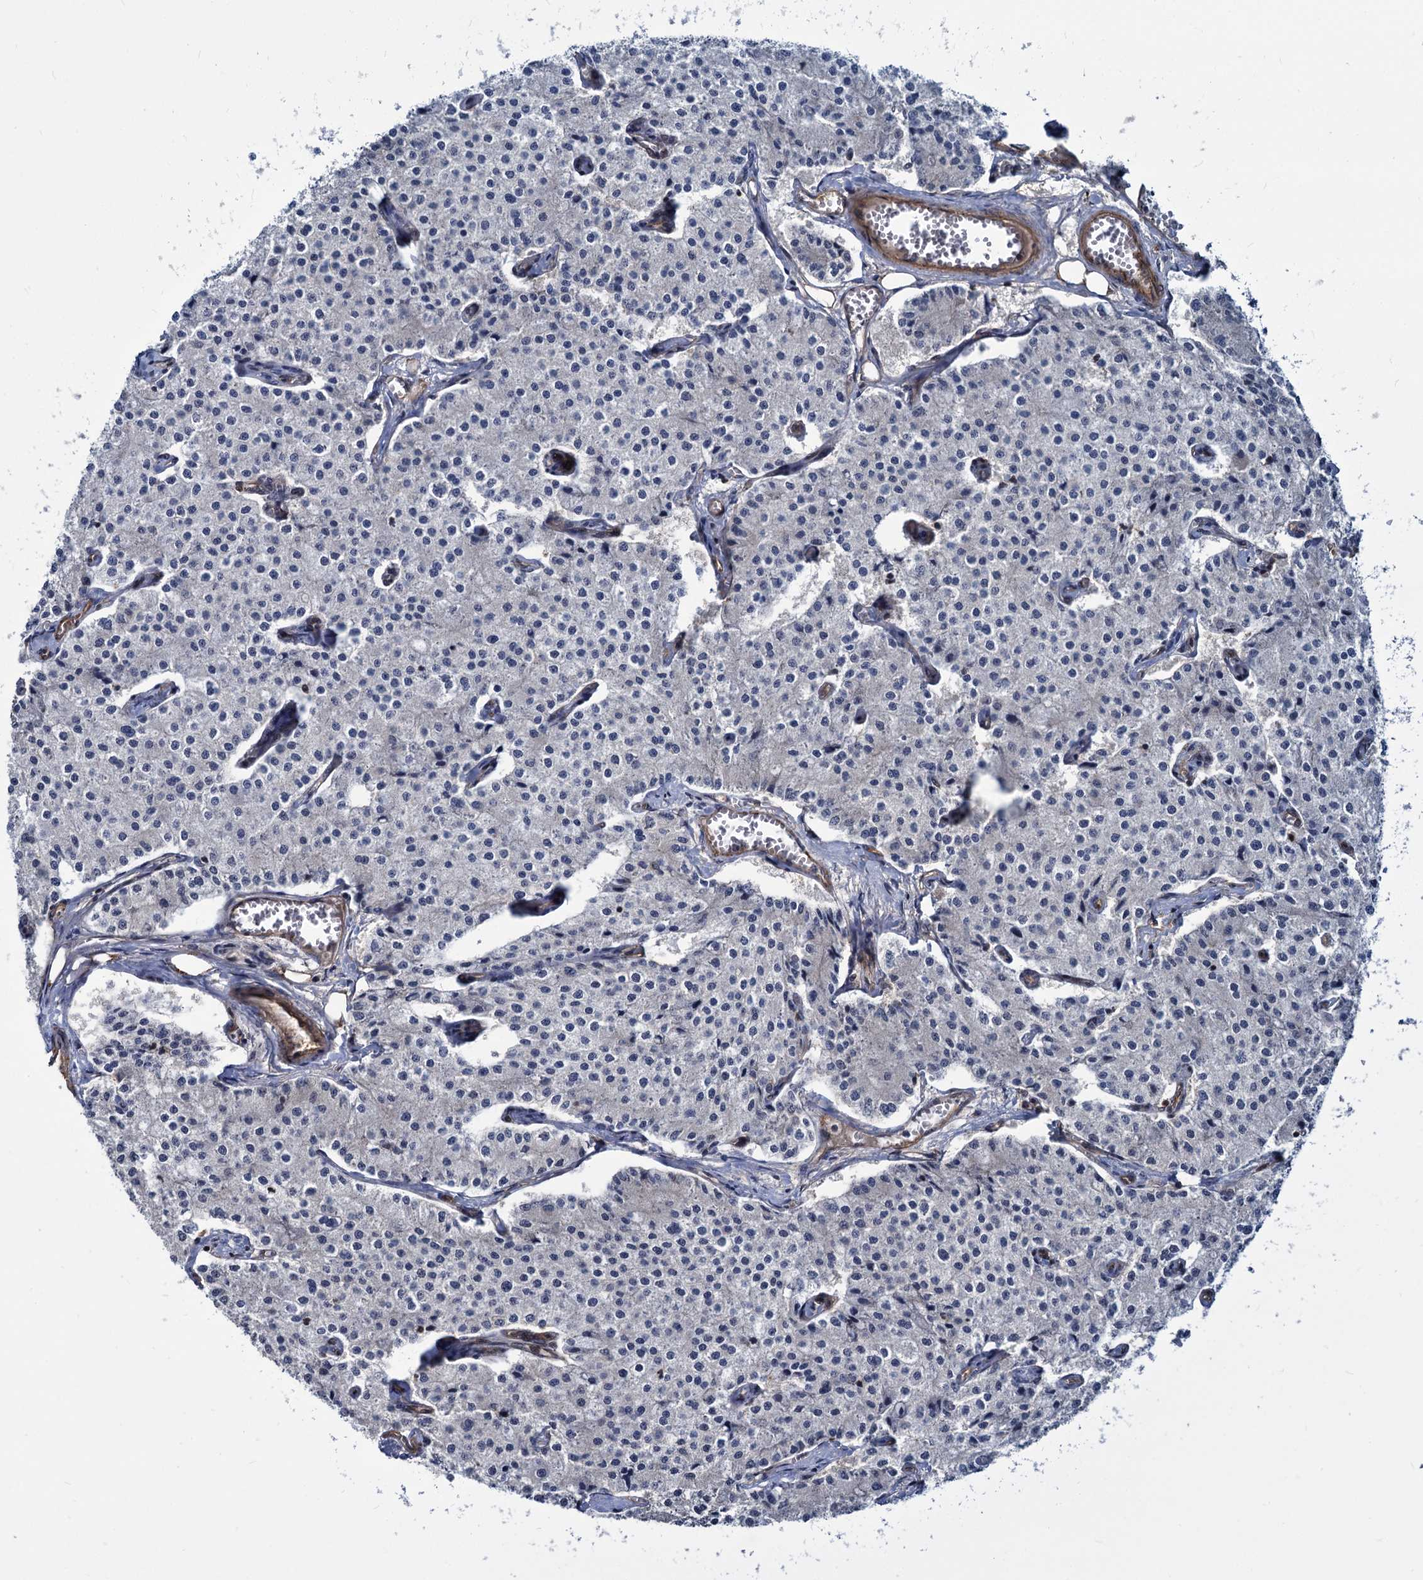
{"staining": {"intensity": "negative", "quantity": "none", "location": "none"}, "tissue": "carcinoid", "cell_type": "Tumor cells", "image_type": "cancer", "snomed": [{"axis": "morphology", "description": "Carcinoid, malignant, NOS"}, {"axis": "topography", "description": "Colon"}], "caption": "Immunohistochemical staining of human malignant carcinoid shows no significant staining in tumor cells.", "gene": "UBLCP1", "patient": {"sex": "female", "age": 52}}